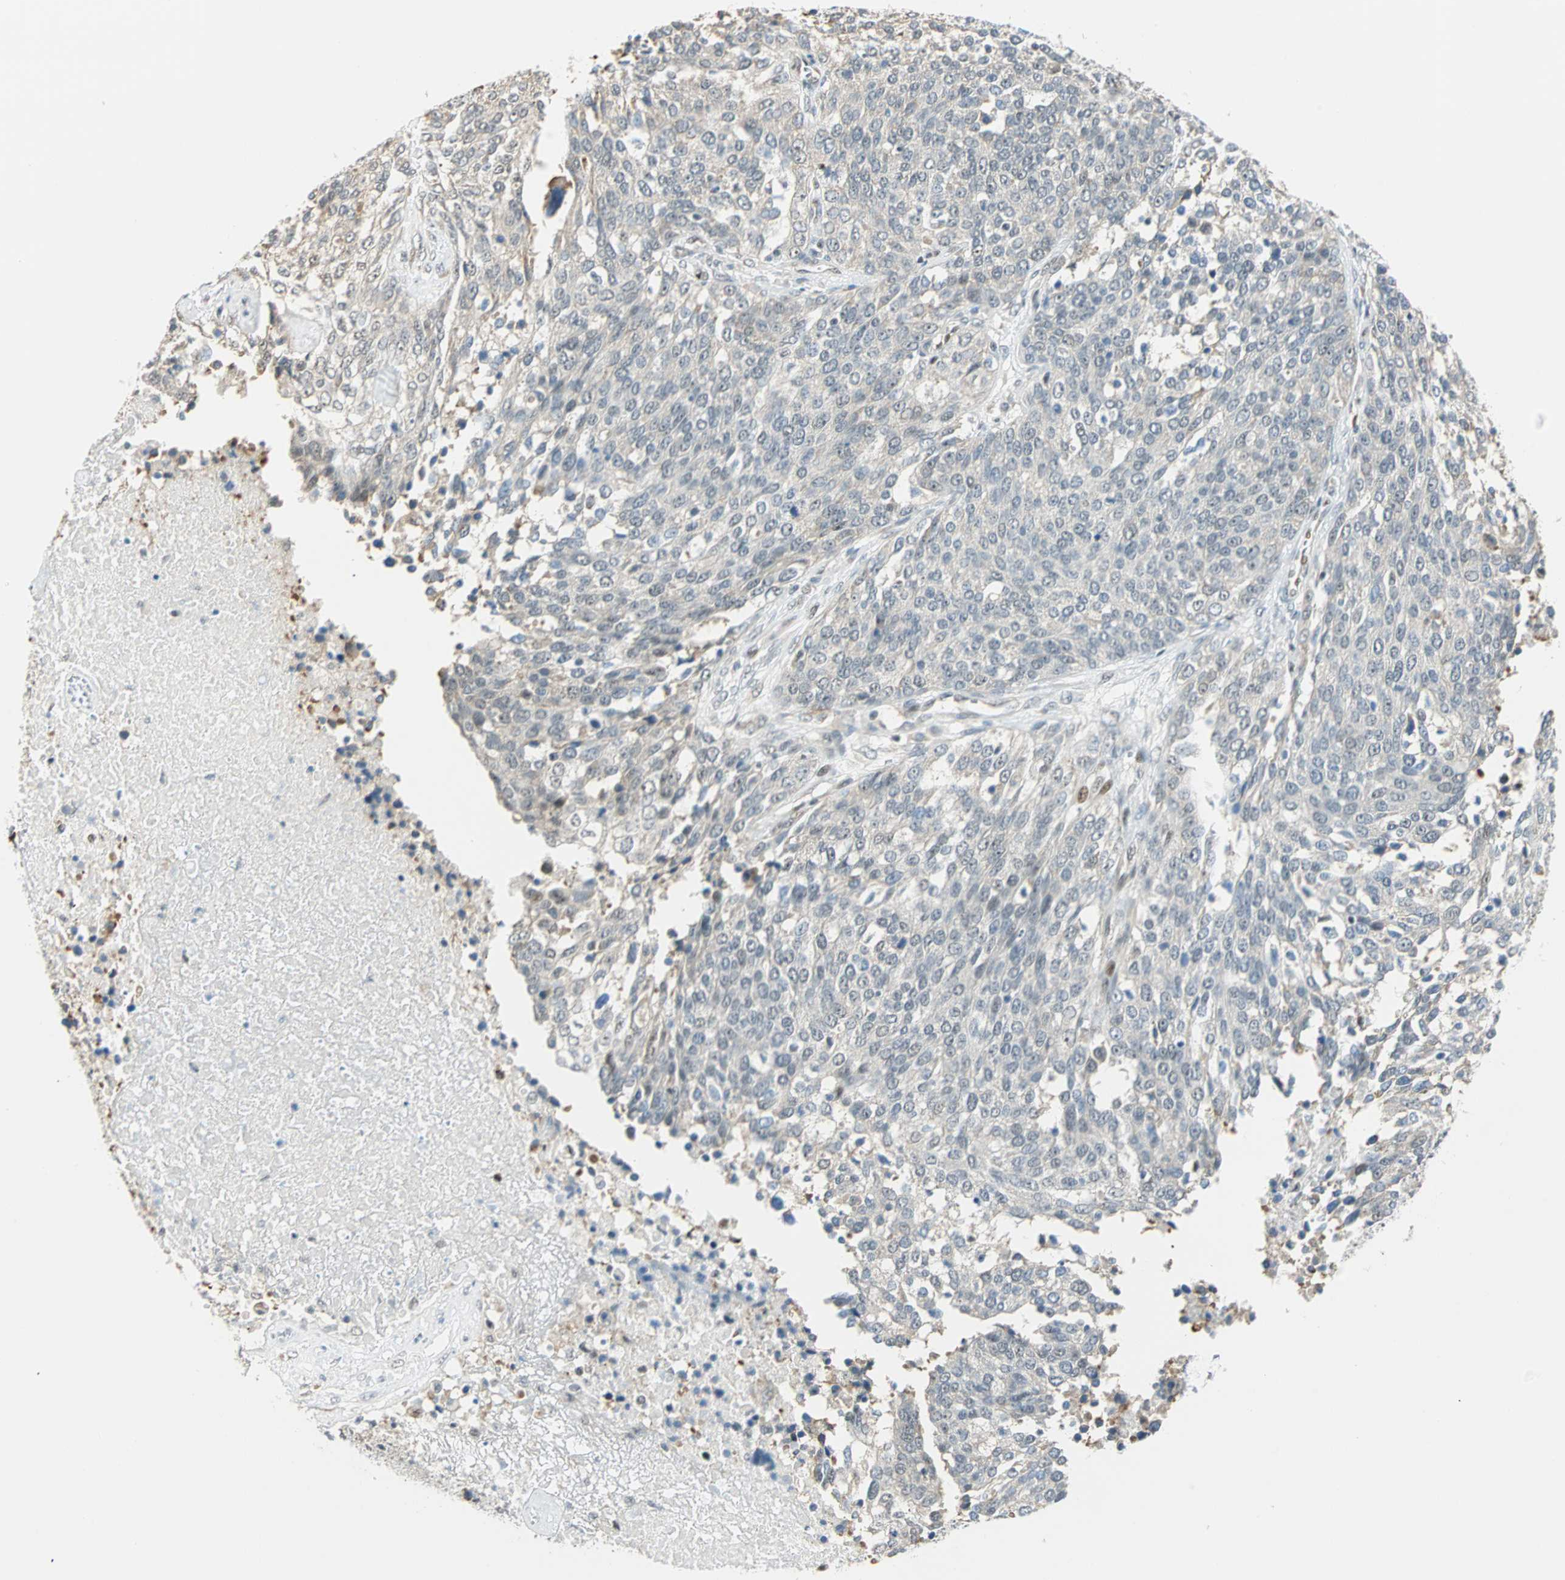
{"staining": {"intensity": "negative", "quantity": "none", "location": "none"}, "tissue": "ovarian cancer", "cell_type": "Tumor cells", "image_type": "cancer", "snomed": [{"axis": "morphology", "description": "Cystadenocarcinoma, serous, NOS"}, {"axis": "topography", "description": "Ovary"}], "caption": "DAB immunohistochemical staining of human serous cystadenocarcinoma (ovarian) reveals no significant staining in tumor cells. The staining is performed using DAB brown chromogen with nuclei counter-stained in using hematoxylin.", "gene": "MSX2", "patient": {"sex": "female", "age": 44}}